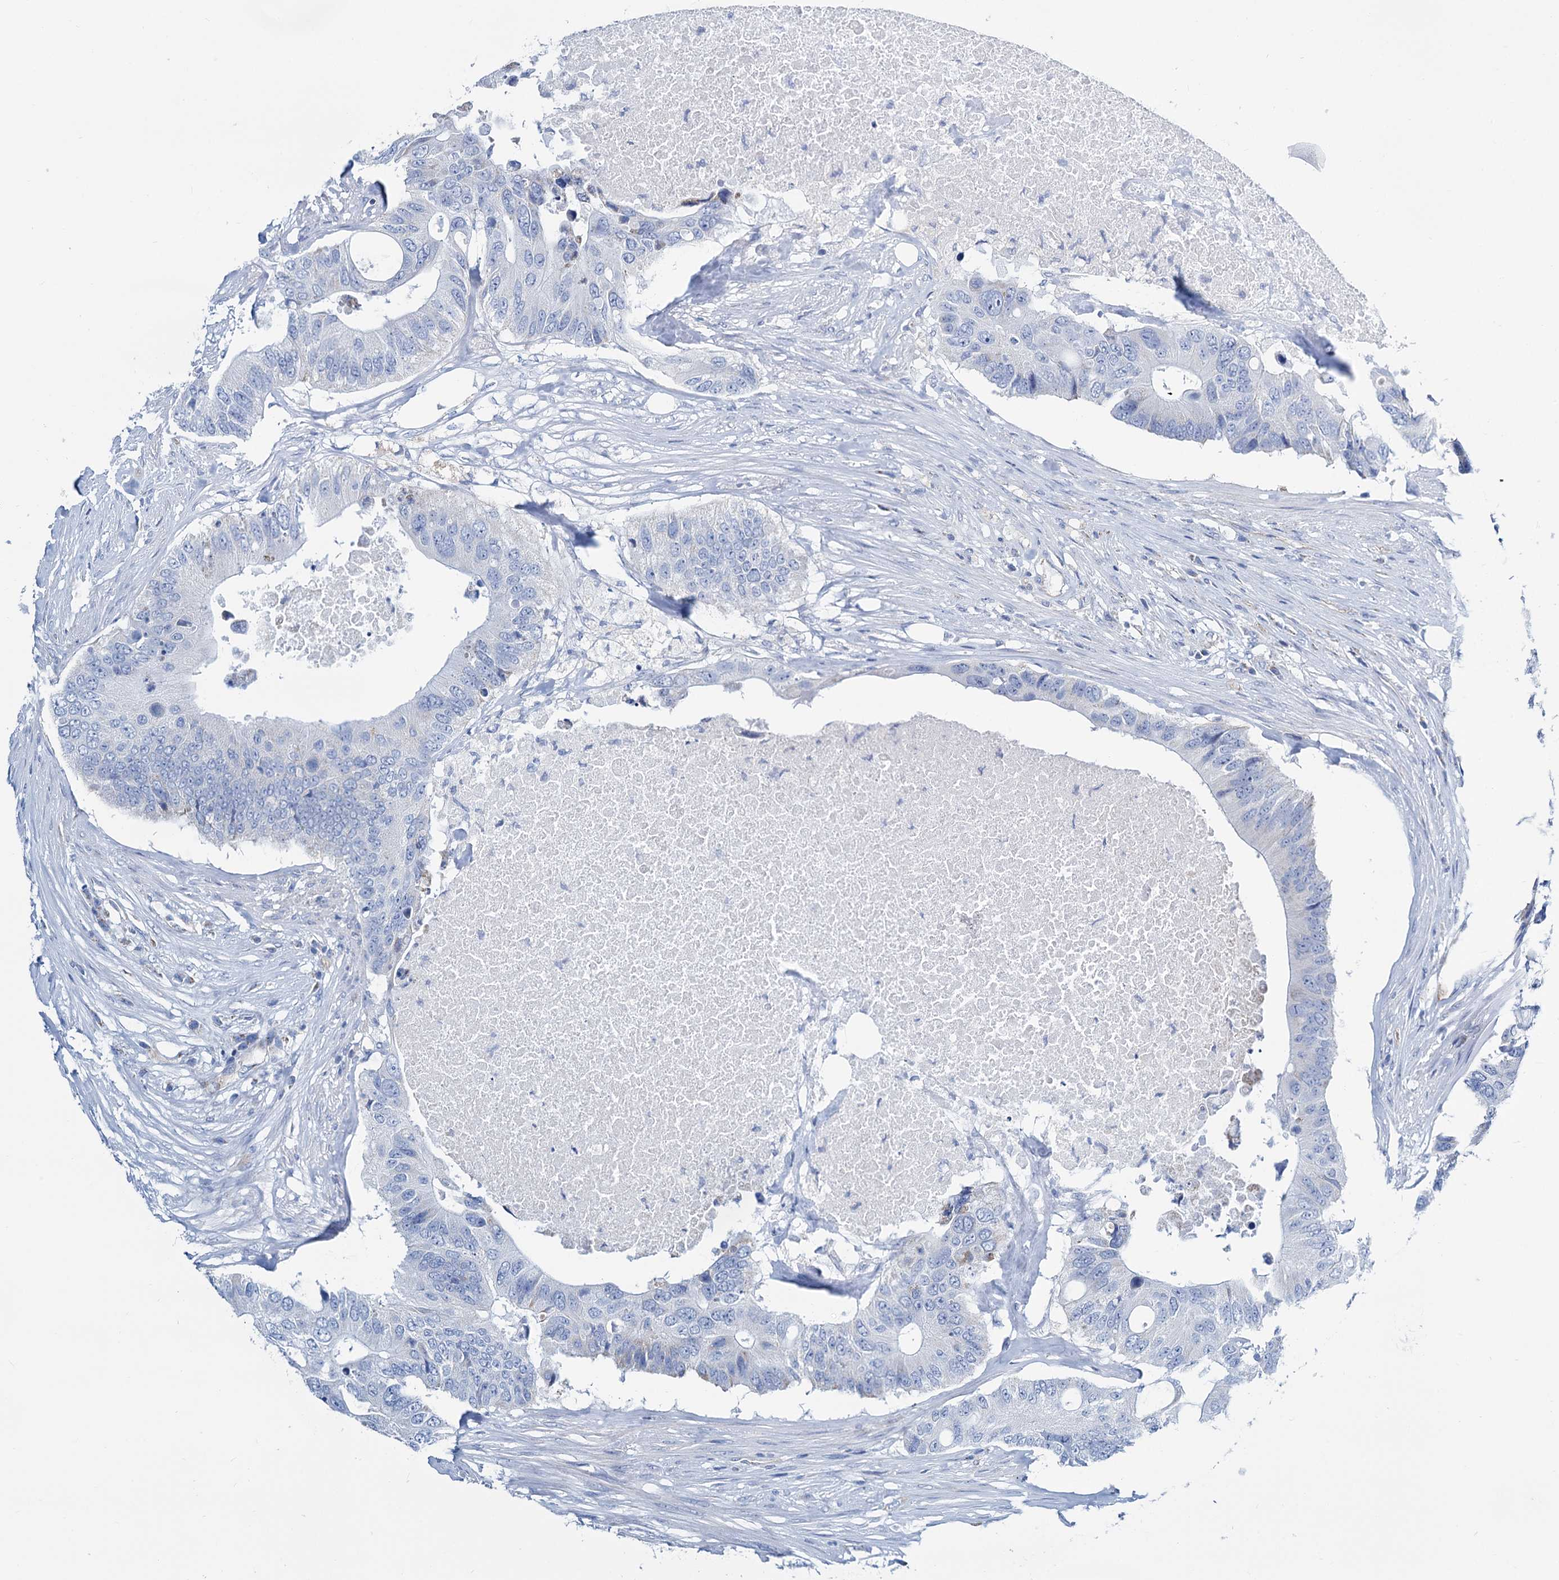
{"staining": {"intensity": "negative", "quantity": "none", "location": "none"}, "tissue": "colorectal cancer", "cell_type": "Tumor cells", "image_type": "cancer", "snomed": [{"axis": "morphology", "description": "Adenocarcinoma, NOS"}, {"axis": "topography", "description": "Colon"}], "caption": "Colorectal cancer stained for a protein using immunohistochemistry exhibits no staining tumor cells.", "gene": "SLC1A3", "patient": {"sex": "male", "age": 71}}